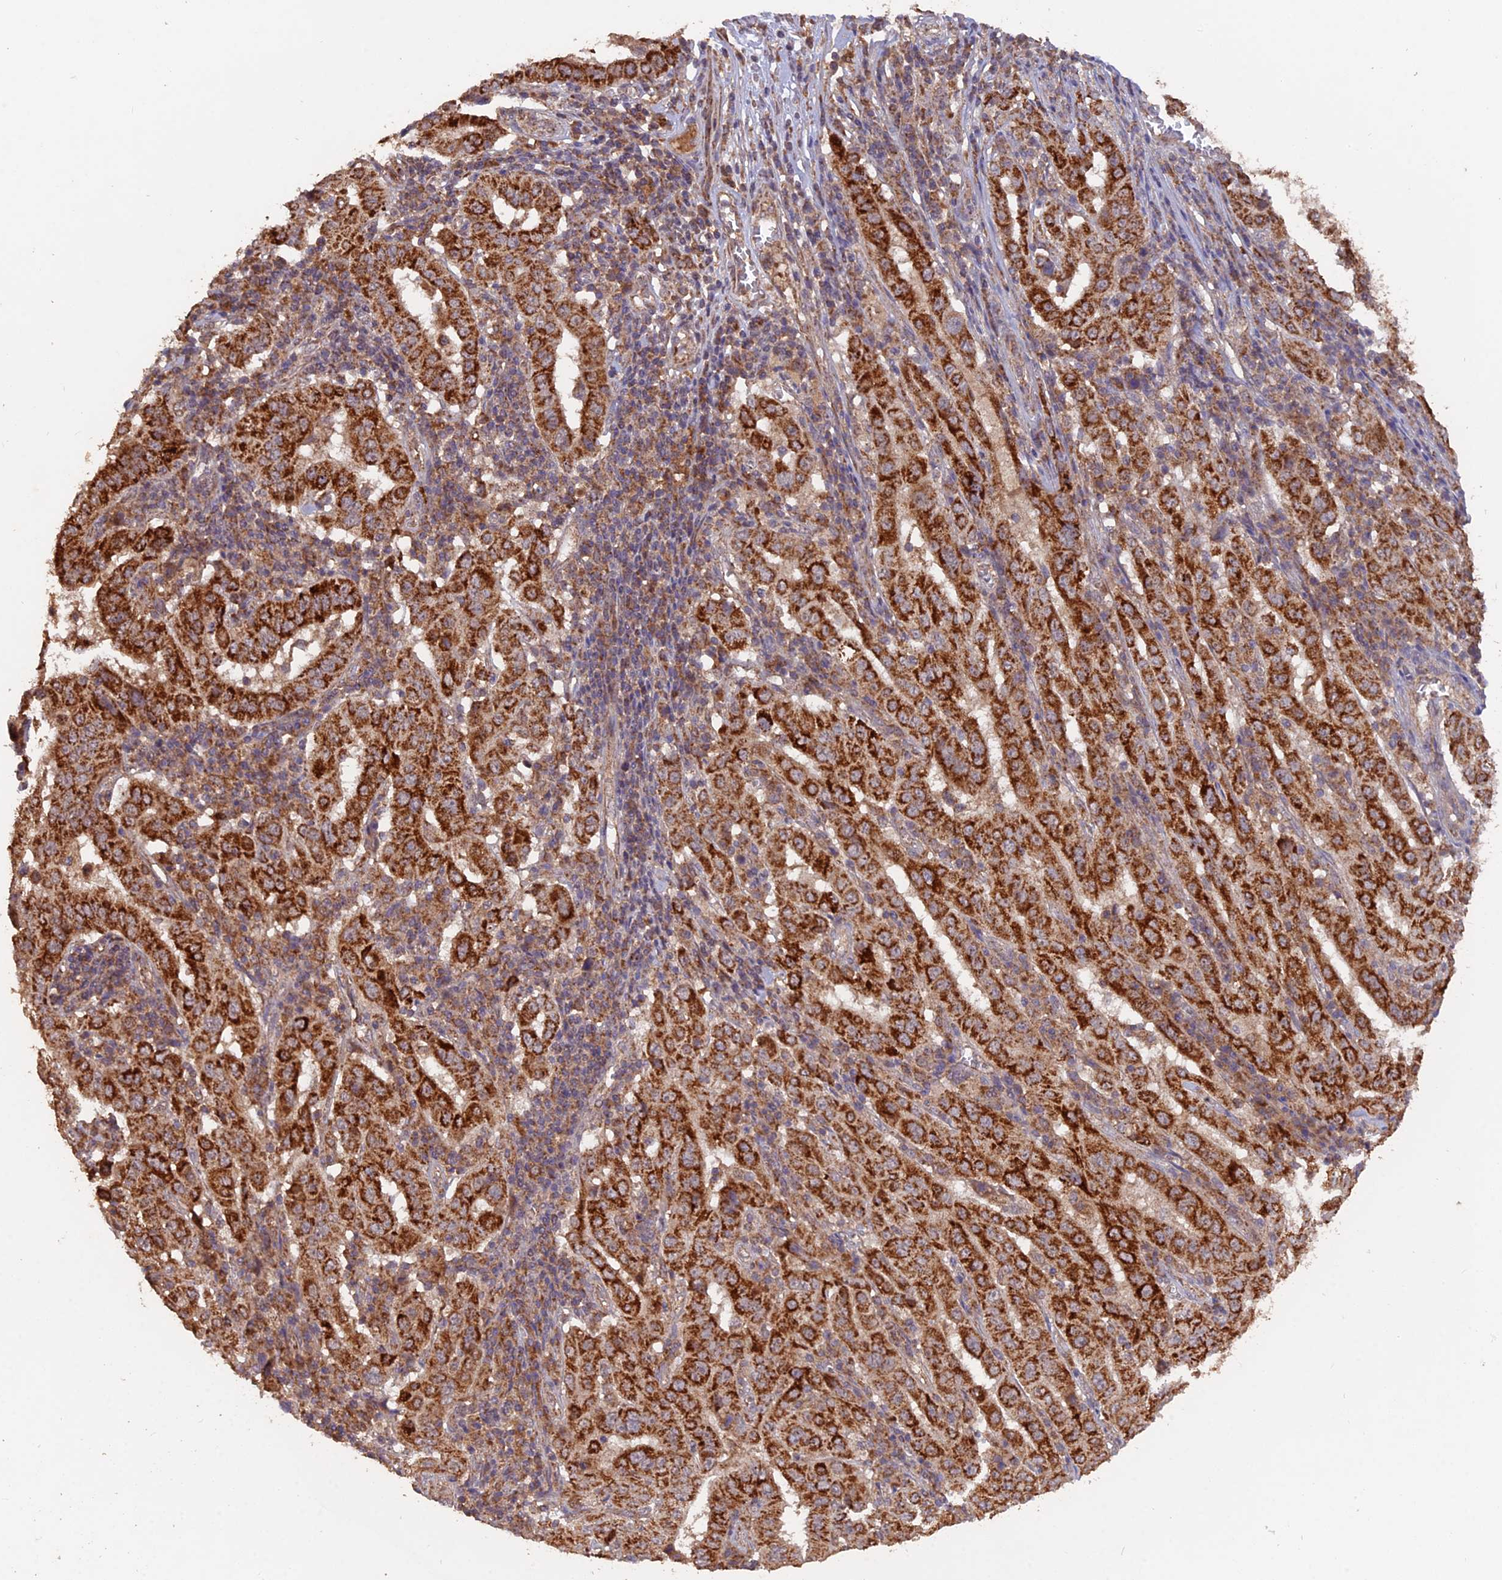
{"staining": {"intensity": "strong", "quantity": ">75%", "location": "cytoplasmic/membranous"}, "tissue": "pancreatic cancer", "cell_type": "Tumor cells", "image_type": "cancer", "snomed": [{"axis": "morphology", "description": "Adenocarcinoma, NOS"}, {"axis": "topography", "description": "Pancreas"}], "caption": "A high amount of strong cytoplasmic/membranous expression is appreciated in approximately >75% of tumor cells in pancreatic cancer (adenocarcinoma) tissue. Nuclei are stained in blue.", "gene": "IFT22", "patient": {"sex": "male", "age": 63}}